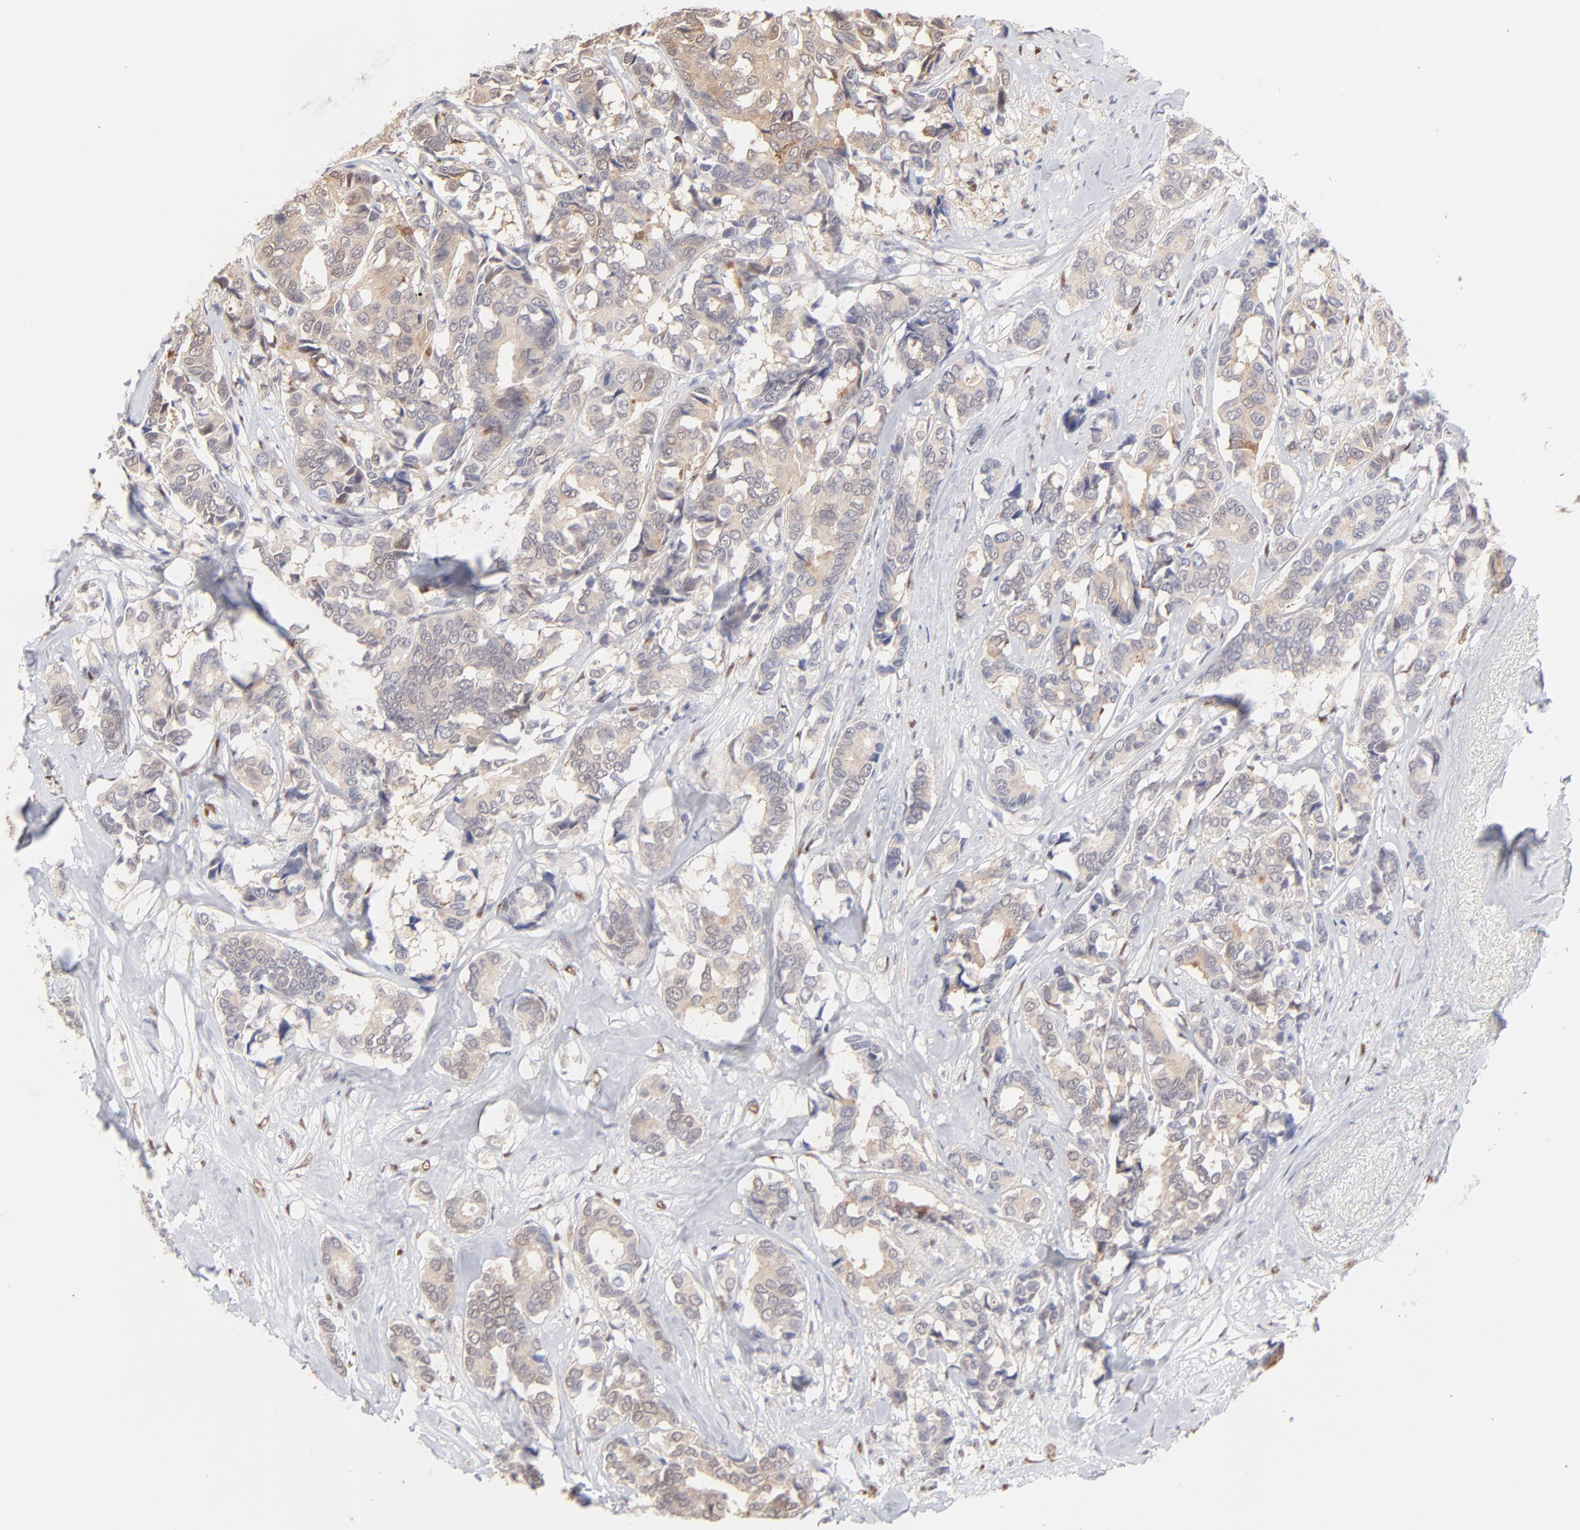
{"staining": {"intensity": "weak", "quantity": "<25%", "location": "cytoplasmic/membranous"}, "tissue": "breast cancer", "cell_type": "Tumor cells", "image_type": "cancer", "snomed": [{"axis": "morphology", "description": "Duct carcinoma"}, {"axis": "topography", "description": "Breast"}], "caption": "Tumor cells show no significant expression in breast cancer.", "gene": "STAT3", "patient": {"sex": "female", "age": 87}}